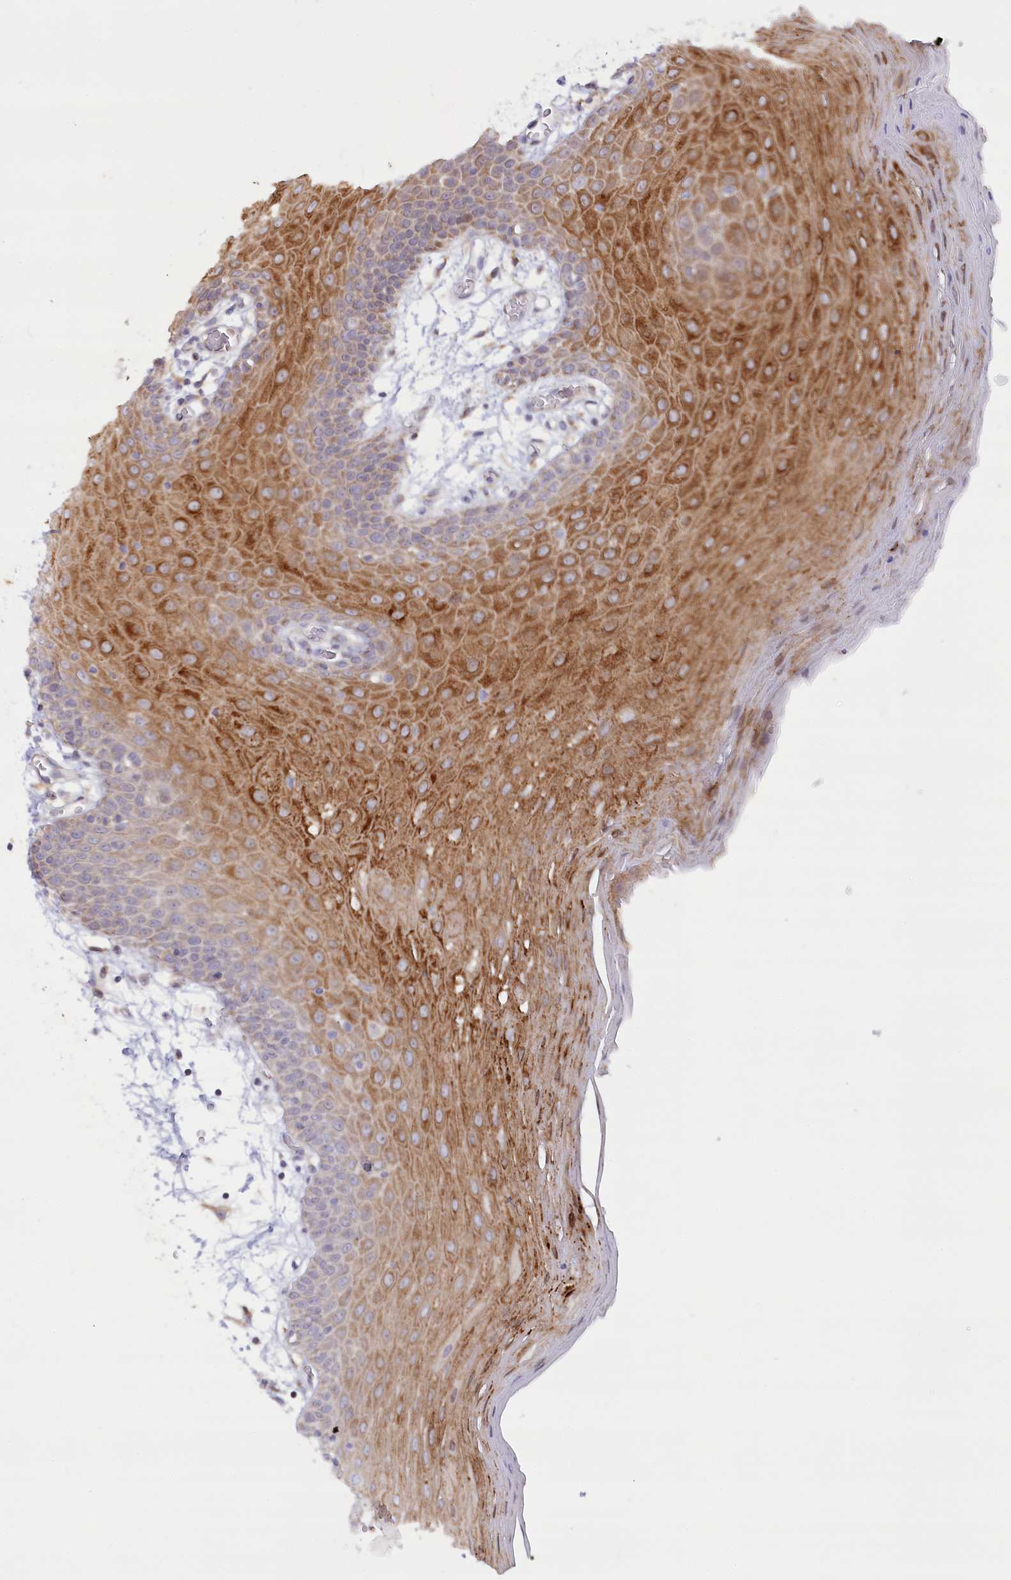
{"staining": {"intensity": "strong", "quantity": "25%-75%", "location": "cytoplasmic/membranous"}, "tissue": "oral mucosa", "cell_type": "Squamous epithelial cells", "image_type": "normal", "snomed": [{"axis": "morphology", "description": "Normal tissue, NOS"}, {"axis": "topography", "description": "Skeletal muscle"}, {"axis": "topography", "description": "Oral tissue"}, {"axis": "topography", "description": "Salivary gland"}, {"axis": "topography", "description": "Peripheral nerve tissue"}], "caption": "Immunohistochemistry micrograph of unremarkable oral mucosa: human oral mucosa stained using immunohistochemistry reveals high levels of strong protein expression localized specifically in the cytoplasmic/membranous of squamous epithelial cells, appearing as a cytoplasmic/membranous brown color.", "gene": "MTG1", "patient": {"sex": "male", "age": 54}}